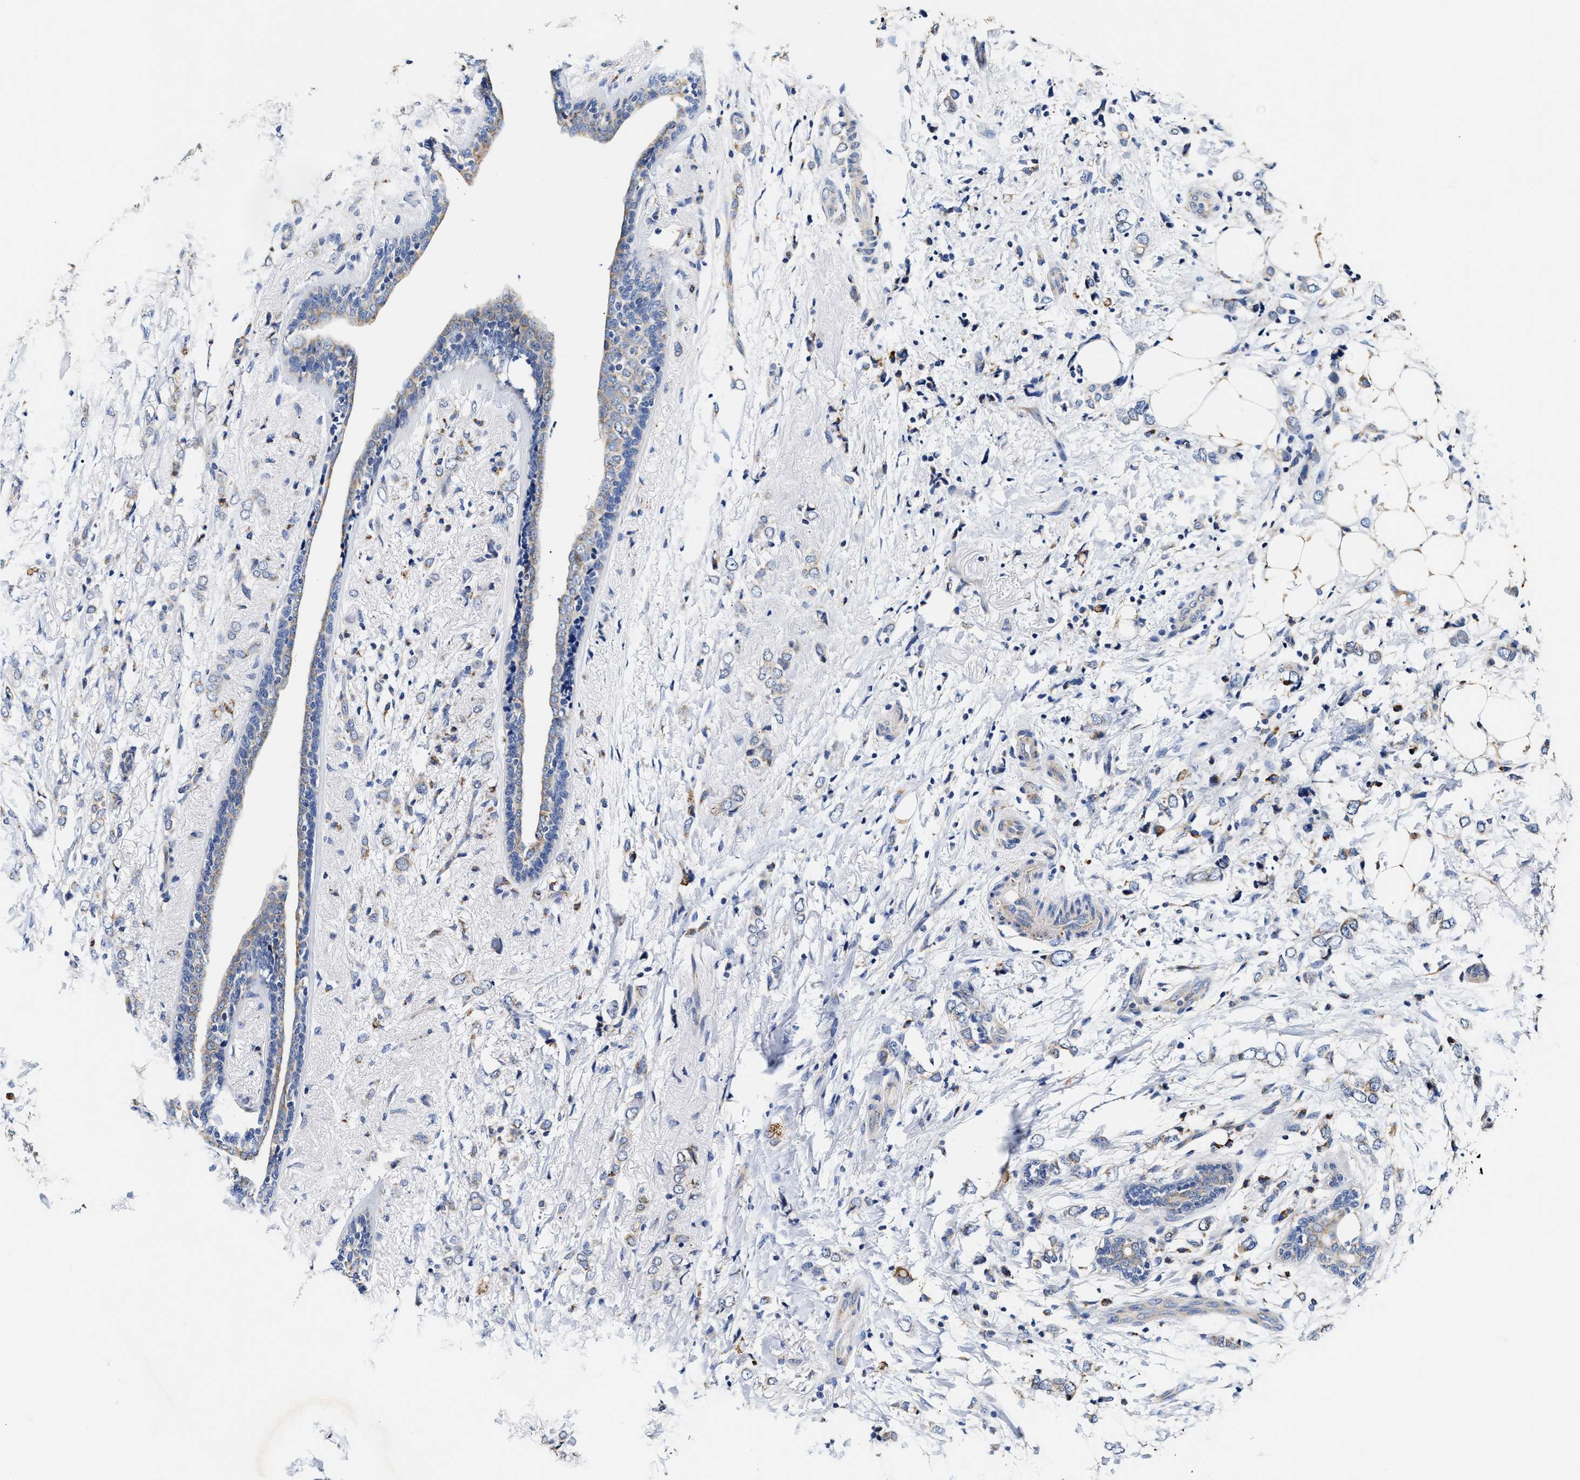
{"staining": {"intensity": "moderate", "quantity": "<25%", "location": "cytoplasmic/membranous"}, "tissue": "breast cancer", "cell_type": "Tumor cells", "image_type": "cancer", "snomed": [{"axis": "morphology", "description": "Normal tissue, NOS"}, {"axis": "morphology", "description": "Lobular carcinoma"}, {"axis": "topography", "description": "Breast"}], "caption": "DAB immunohistochemical staining of human breast cancer exhibits moderate cytoplasmic/membranous protein staining in approximately <25% of tumor cells.", "gene": "ACADVL", "patient": {"sex": "female", "age": 47}}